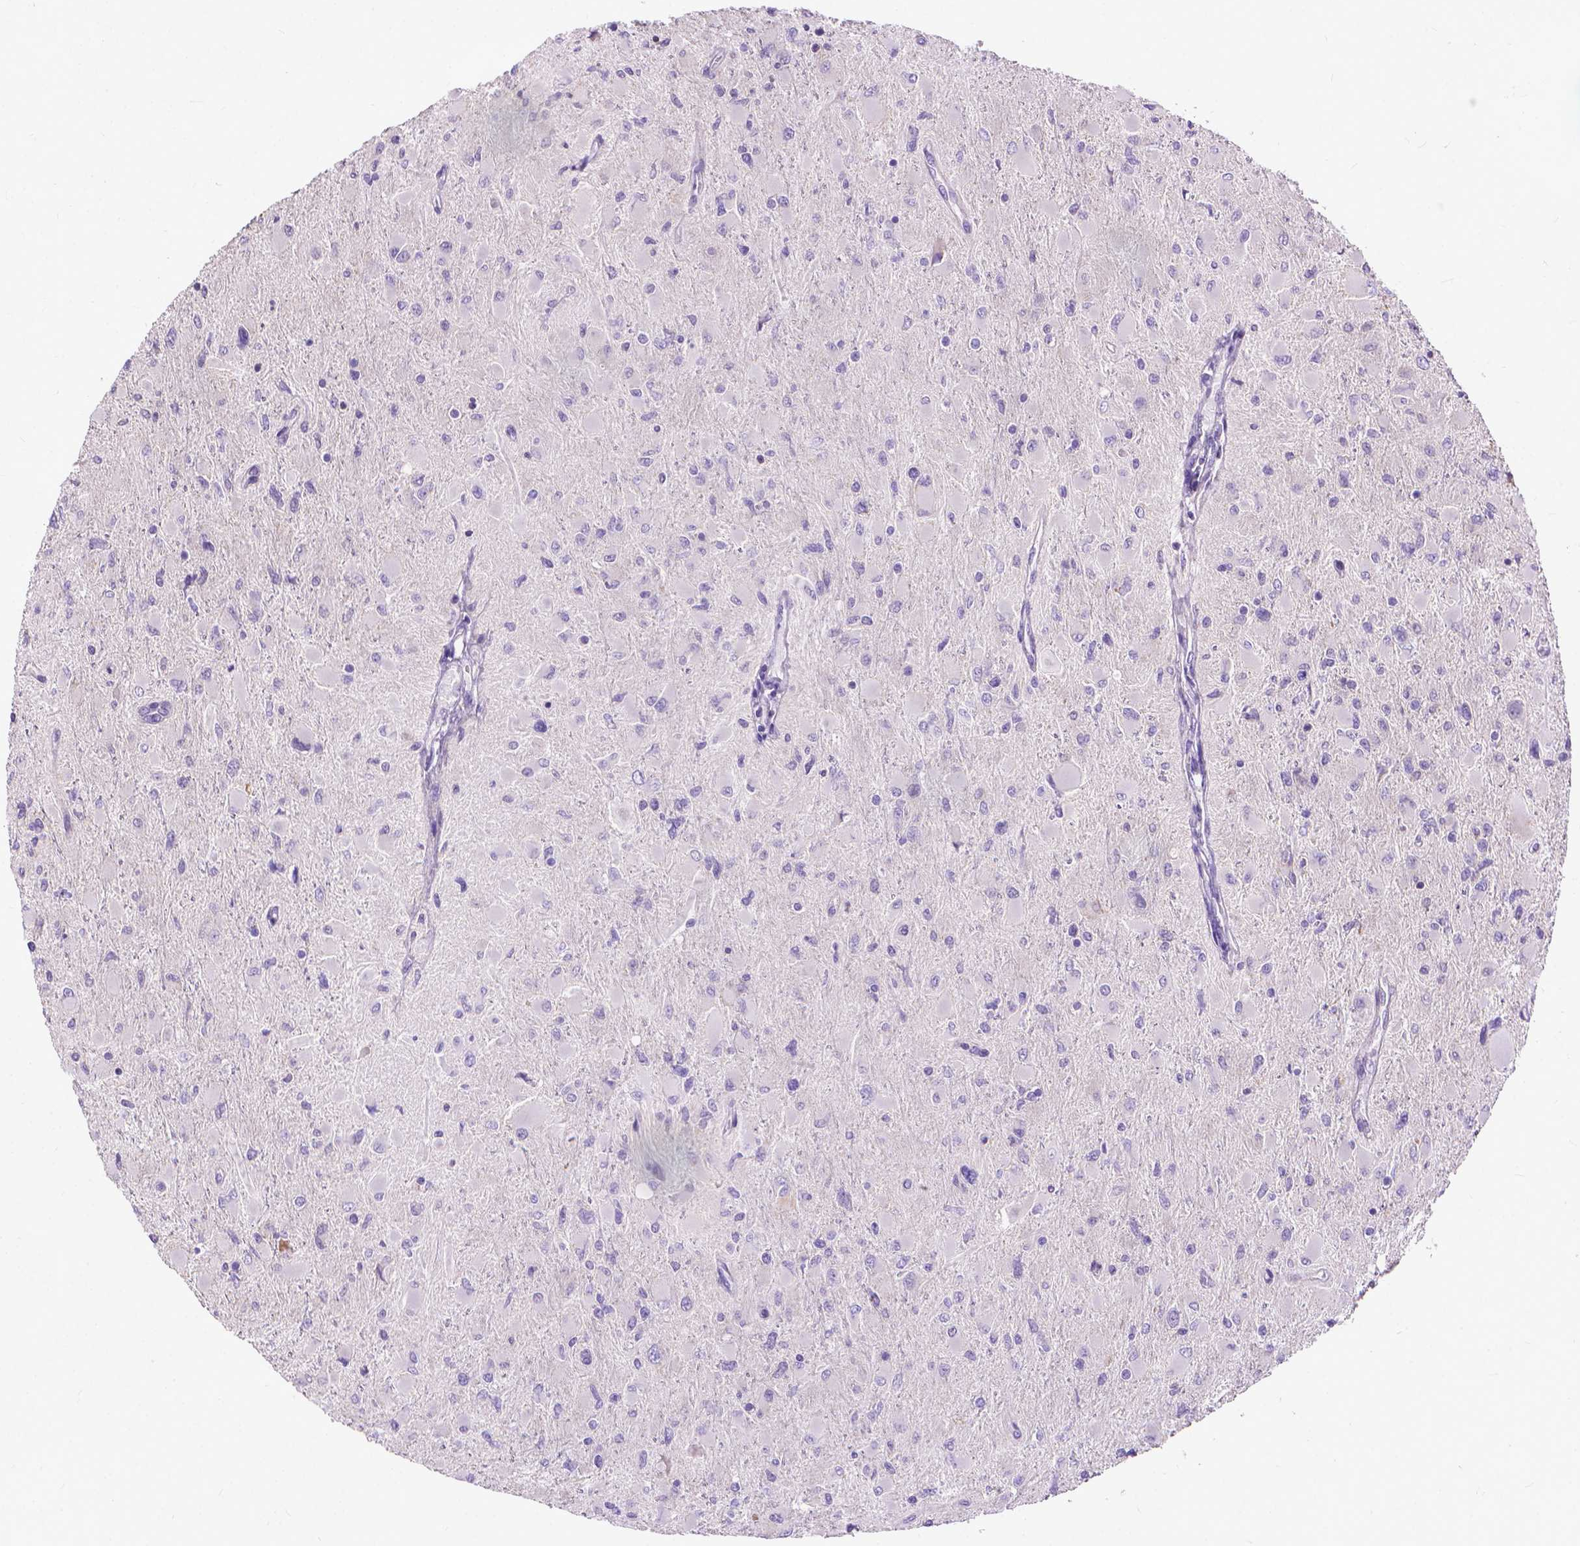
{"staining": {"intensity": "negative", "quantity": "none", "location": "none"}, "tissue": "glioma", "cell_type": "Tumor cells", "image_type": "cancer", "snomed": [{"axis": "morphology", "description": "Glioma, malignant, High grade"}, {"axis": "topography", "description": "Cerebral cortex"}], "caption": "Immunohistochemistry (IHC) micrograph of glioma stained for a protein (brown), which exhibits no positivity in tumor cells.", "gene": "SYN1", "patient": {"sex": "female", "age": 36}}